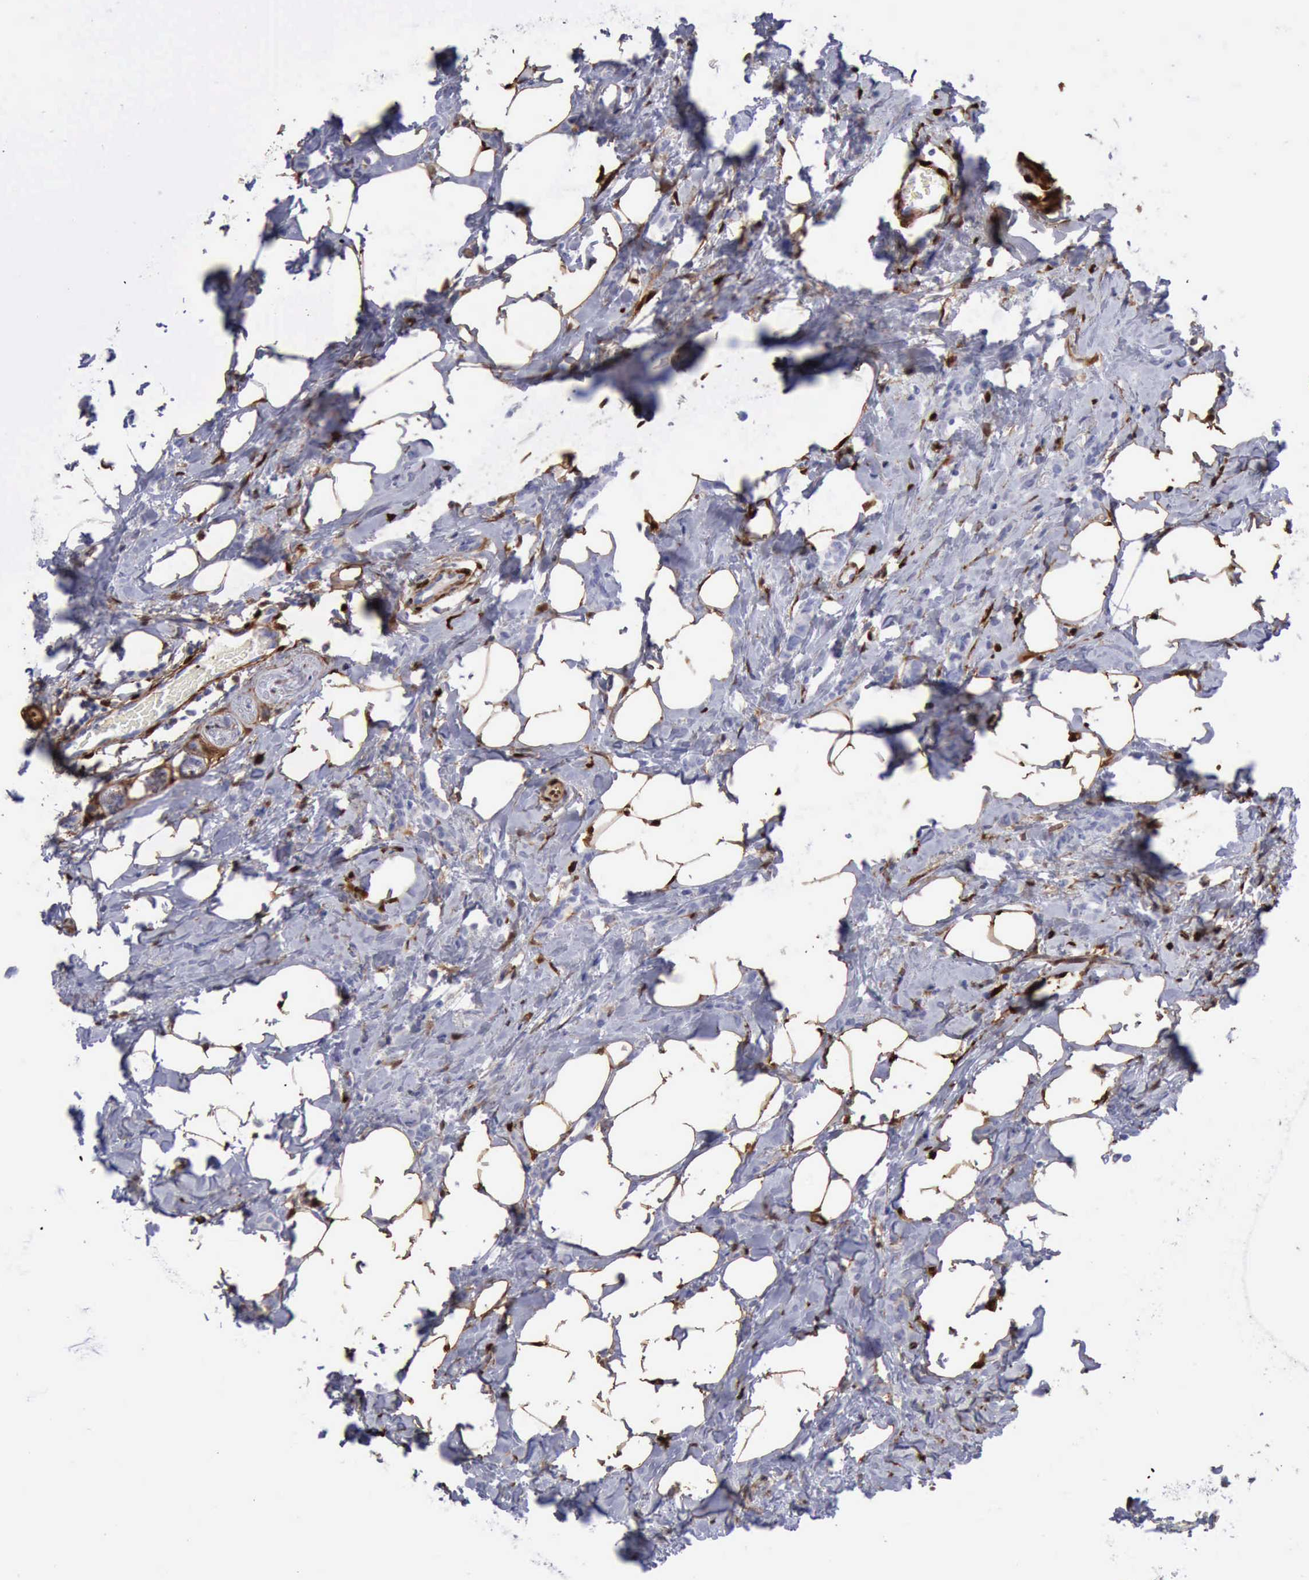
{"staining": {"intensity": "negative", "quantity": "none", "location": "none"}, "tissue": "breast cancer", "cell_type": "Tumor cells", "image_type": "cancer", "snomed": [{"axis": "morphology", "description": "Lobular carcinoma"}, {"axis": "topography", "description": "Breast"}], "caption": "Breast cancer was stained to show a protein in brown. There is no significant staining in tumor cells. Nuclei are stained in blue.", "gene": "FHL1", "patient": {"sex": "female", "age": 60}}